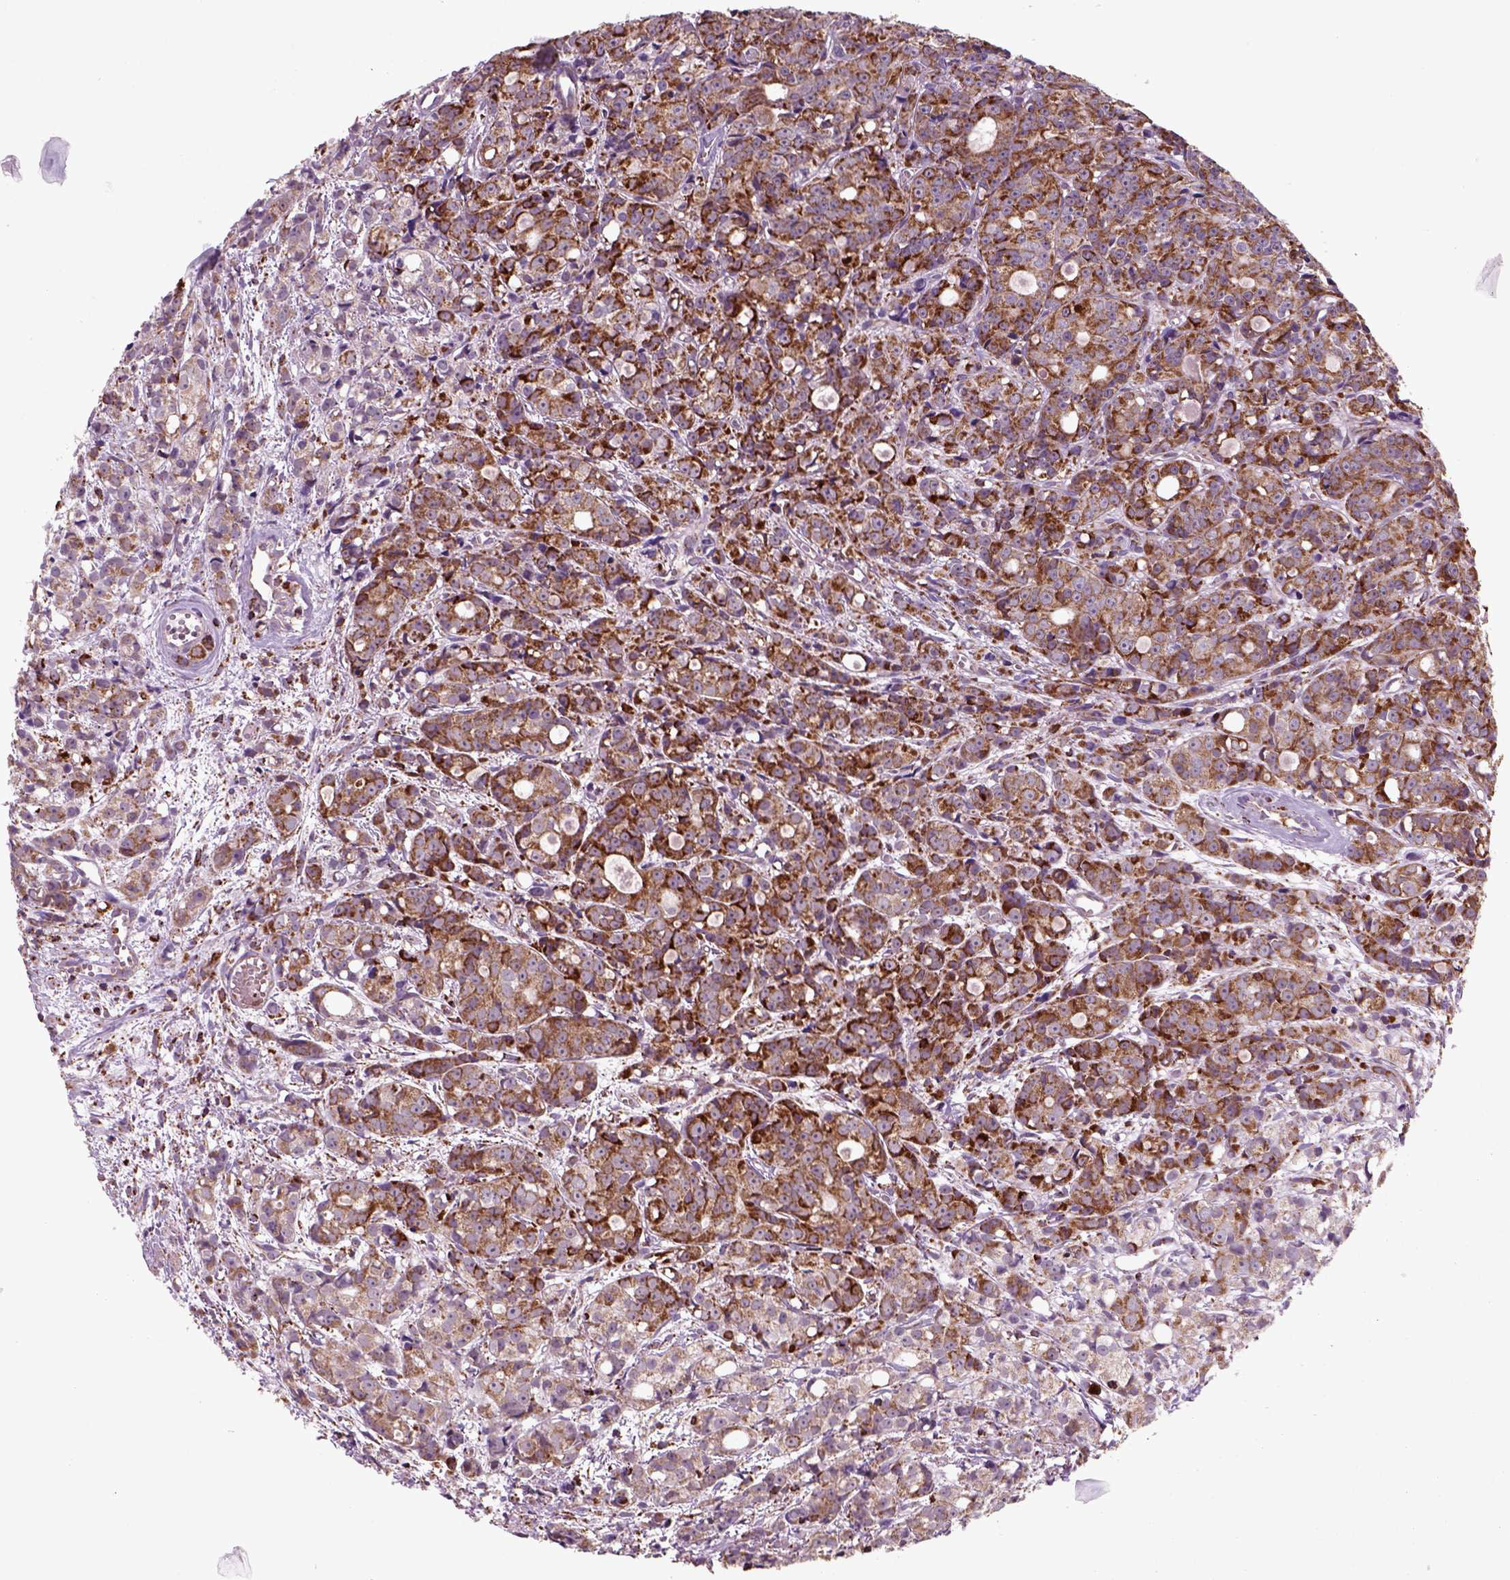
{"staining": {"intensity": "moderate", "quantity": "25%-75%", "location": "cytoplasmic/membranous"}, "tissue": "prostate cancer", "cell_type": "Tumor cells", "image_type": "cancer", "snomed": [{"axis": "morphology", "description": "Adenocarcinoma, Medium grade"}, {"axis": "topography", "description": "Prostate"}], "caption": "Tumor cells show medium levels of moderate cytoplasmic/membranous staining in approximately 25%-75% of cells in prostate cancer.", "gene": "NUDT16L1", "patient": {"sex": "male", "age": 74}}